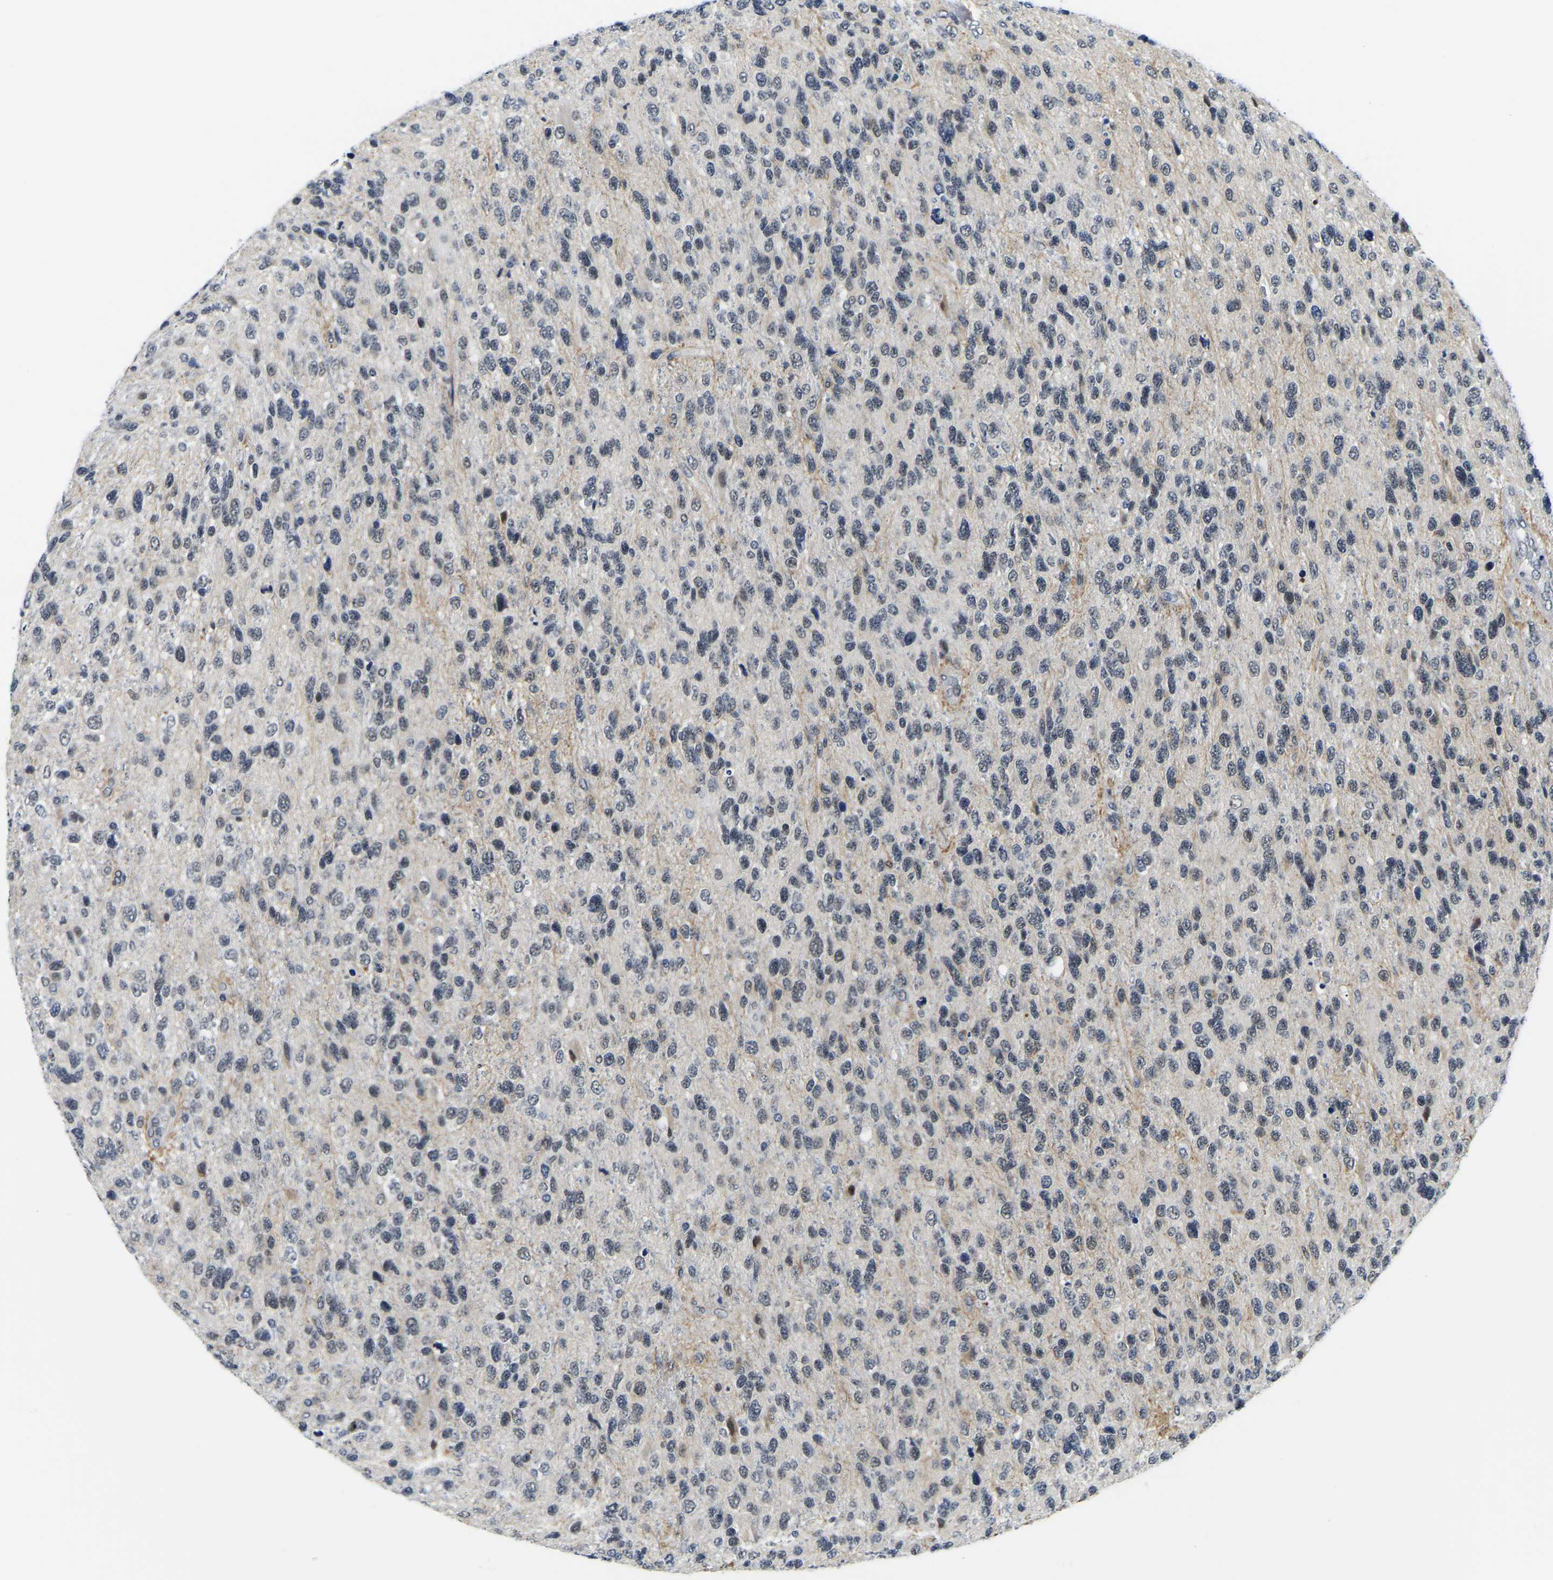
{"staining": {"intensity": "negative", "quantity": "none", "location": "none"}, "tissue": "glioma", "cell_type": "Tumor cells", "image_type": "cancer", "snomed": [{"axis": "morphology", "description": "Glioma, malignant, High grade"}, {"axis": "topography", "description": "Brain"}], "caption": "This is an immunohistochemistry micrograph of human high-grade glioma (malignant). There is no positivity in tumor cells.", "gene": "POLDIP3", "patient": {"sex": "female", "age": 58}}